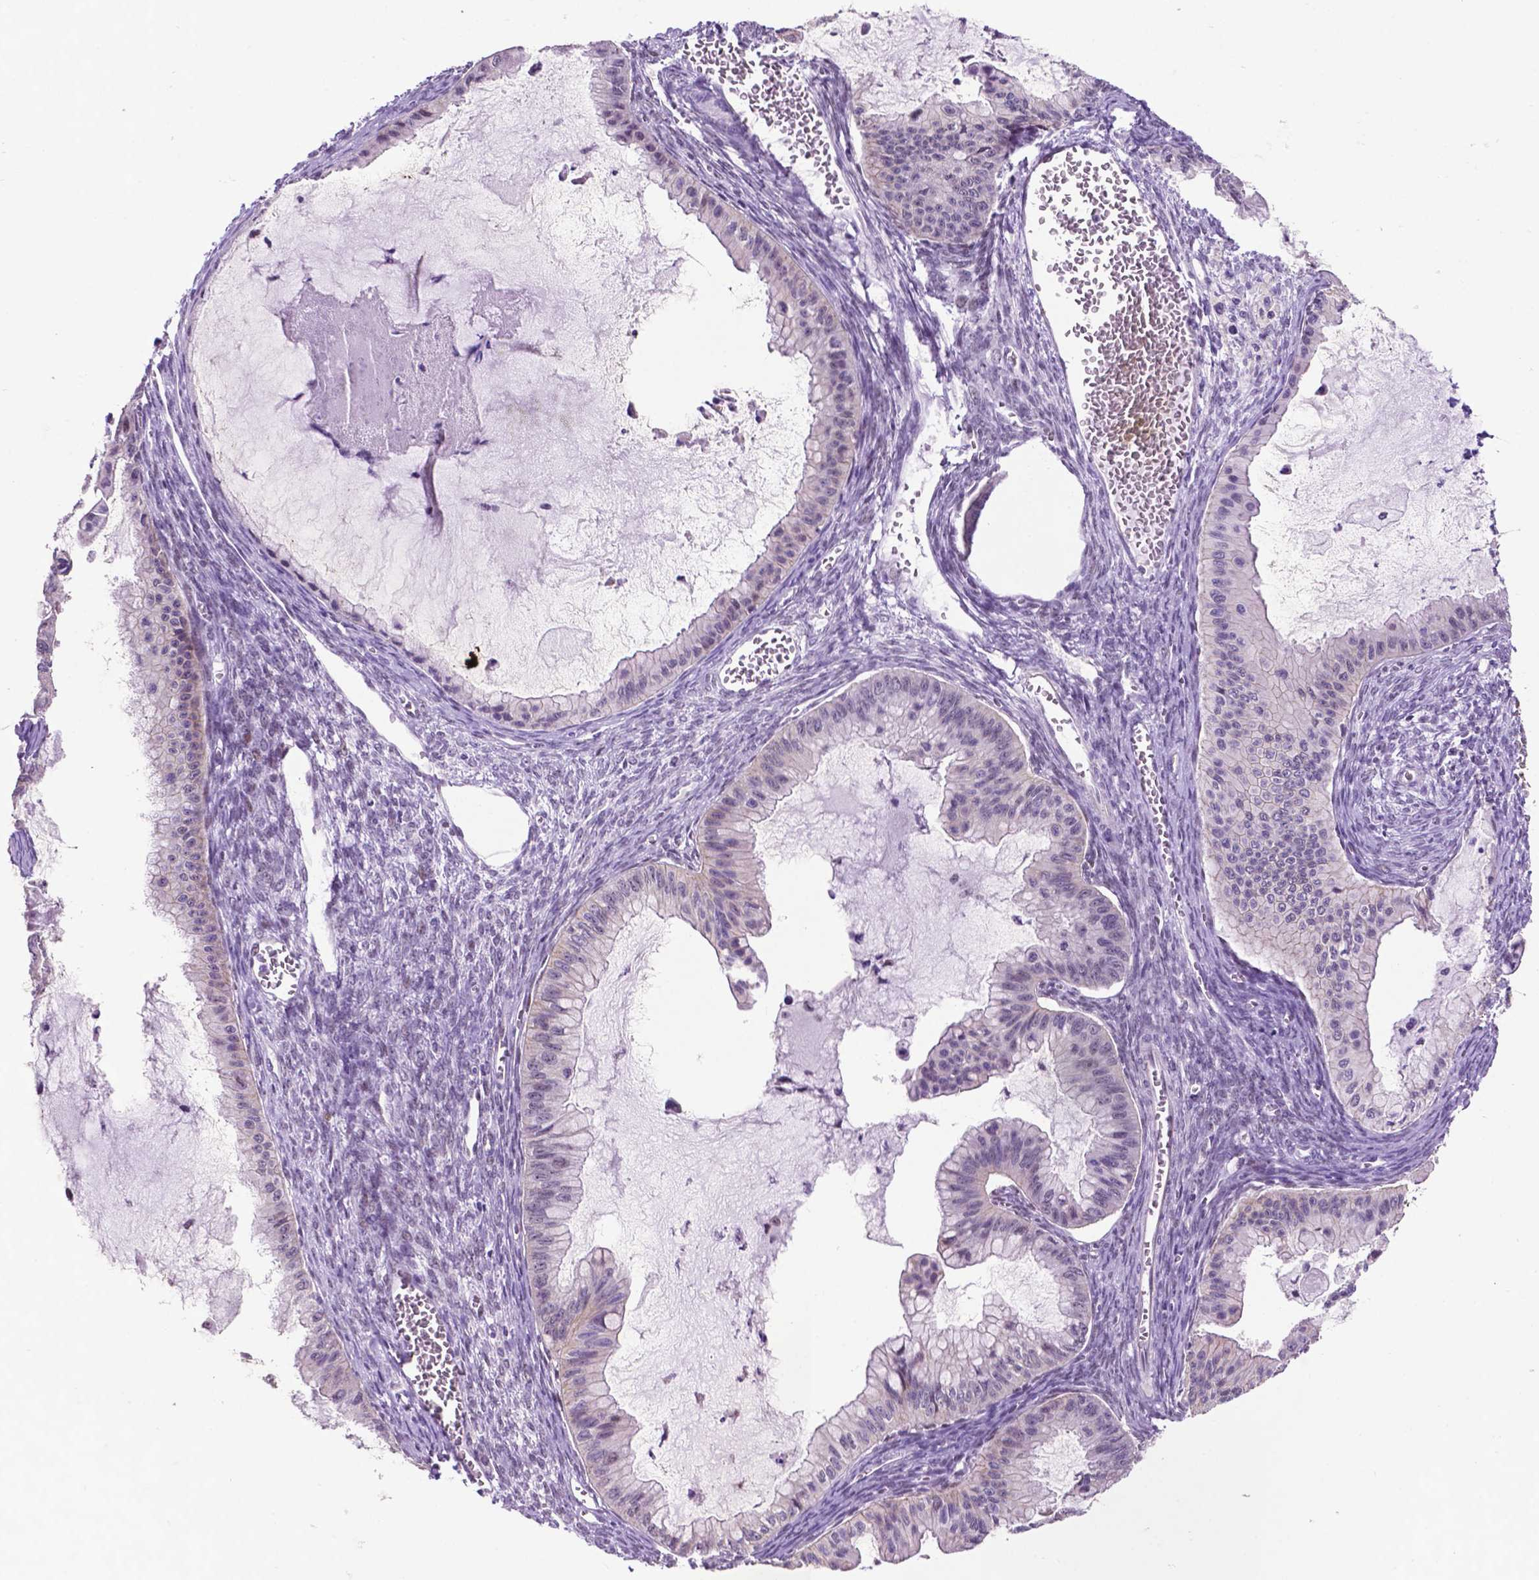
{"staining": {"intensity": "negative", "quantity": "none", "location": "none"}, "tissue": "ovarian cancer", "cell_type": "Tumor cells", "image_type": "cancer", "snomed": [{"axis": "morphology", "description": "Cystadenocarcinoma, mucinous, NOS"}, {"axis": "topography", "description": "Ovary"}], "caption": "This is an immunohistochemistry photomicrograph of ovarian cancer (mucinous cystadenocarcinoma). There is no staining in tumor cells.", "gene": "TACSTD2", "patient": {"sex": "female", "age": 72}}